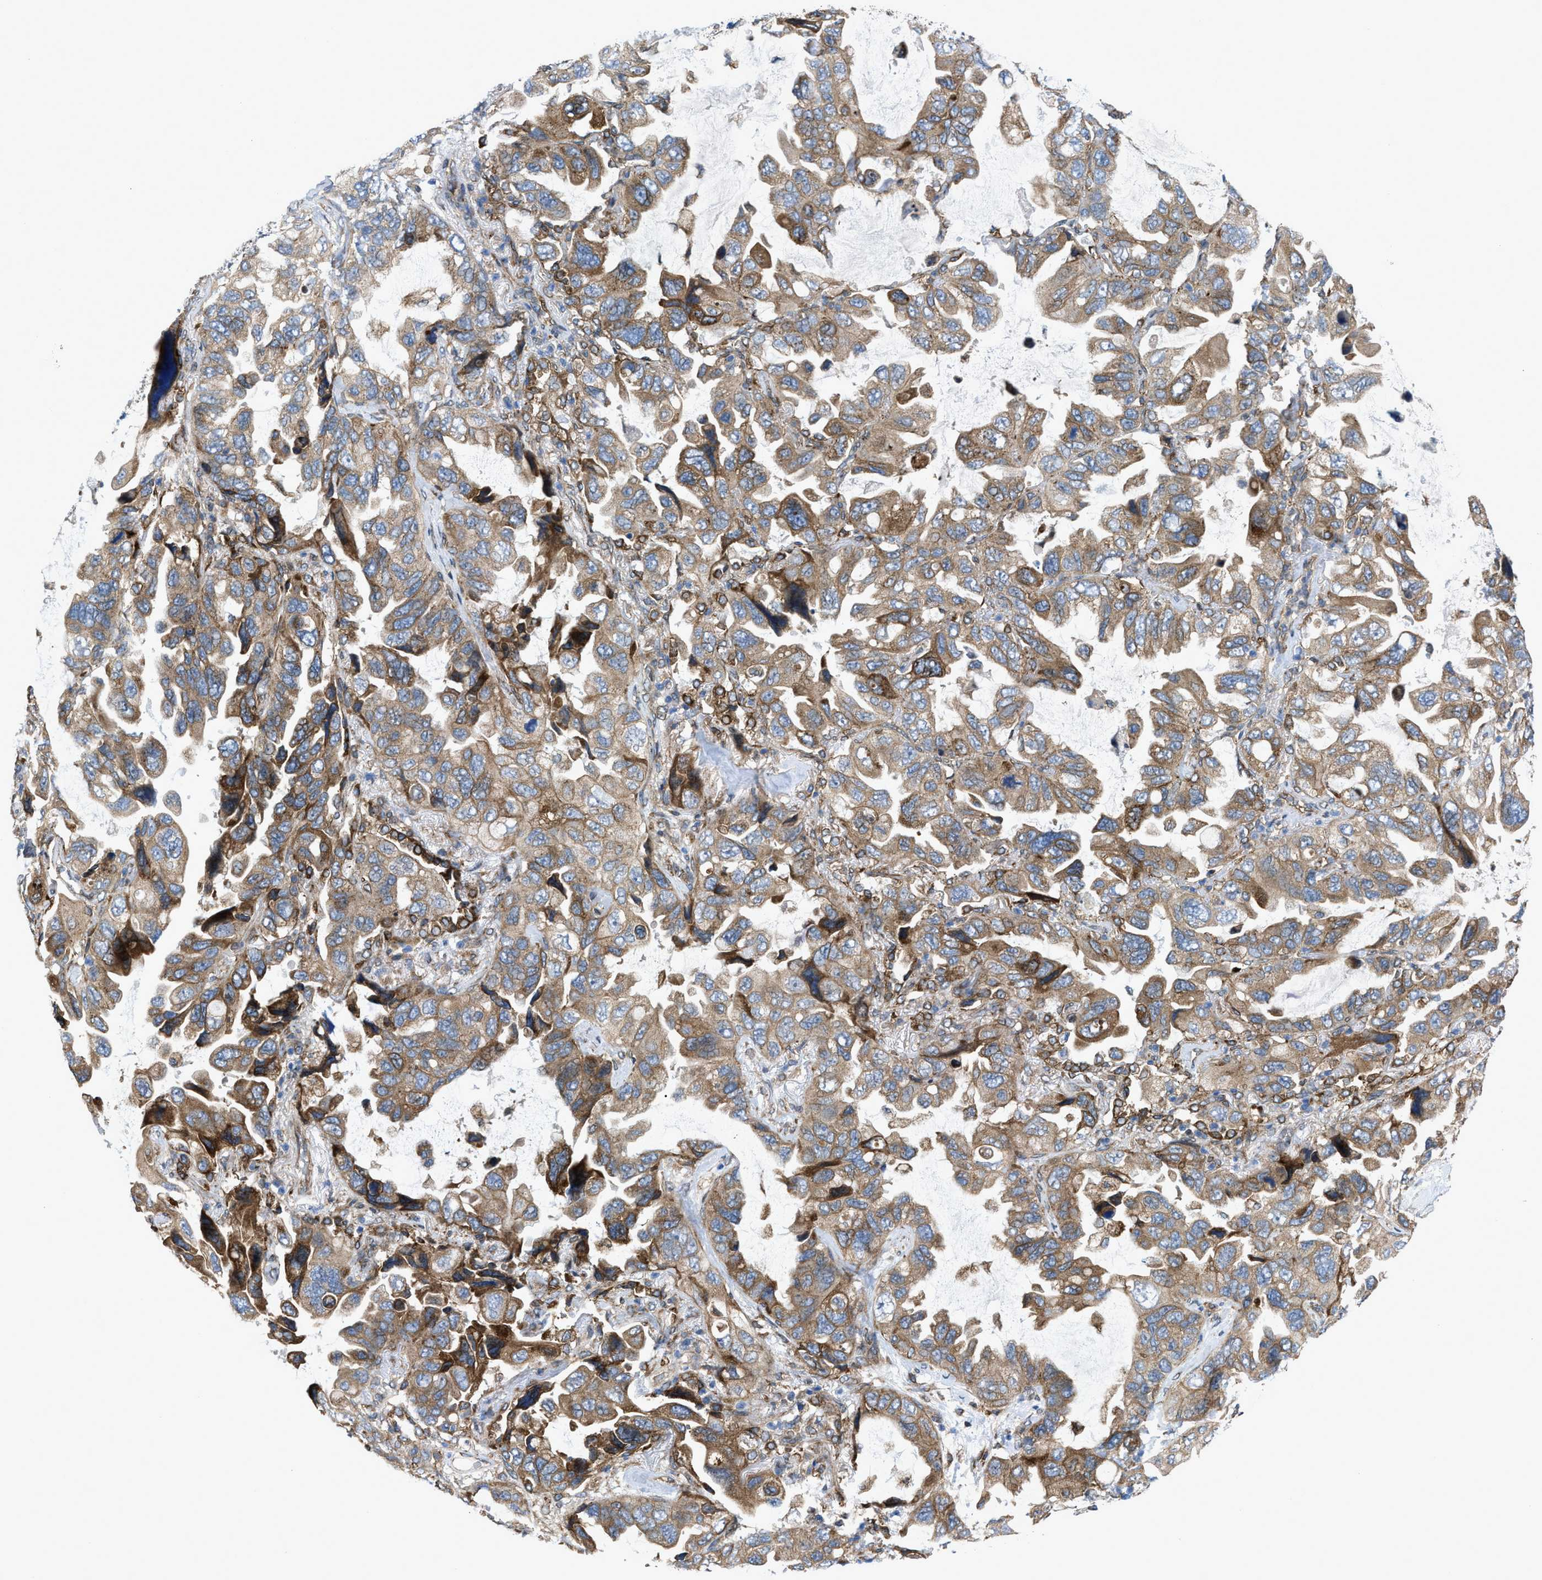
{"staining": {"intensity": "moderate", "quantity": ">75%", "location": "cytoplasmic/membranous"}, "tissue": "lung cancer", "cell_type": "Tumor cells", "image_type": "cancer", "snomed": [{"axis": "morphology", "description": "Squamous cell carcinoma, NOS"}, {"axis": "topography", "description": "Lung"}], "caption": "Approximately >75% of tumor cells in human lung squamous cell carcinoma display moderate cytoplasmic/membranous protein positivity as visualized by brown immunohistochemical staining.", "gene": "ERLIN2", "patient": {"sex": "female", "age": 73}}